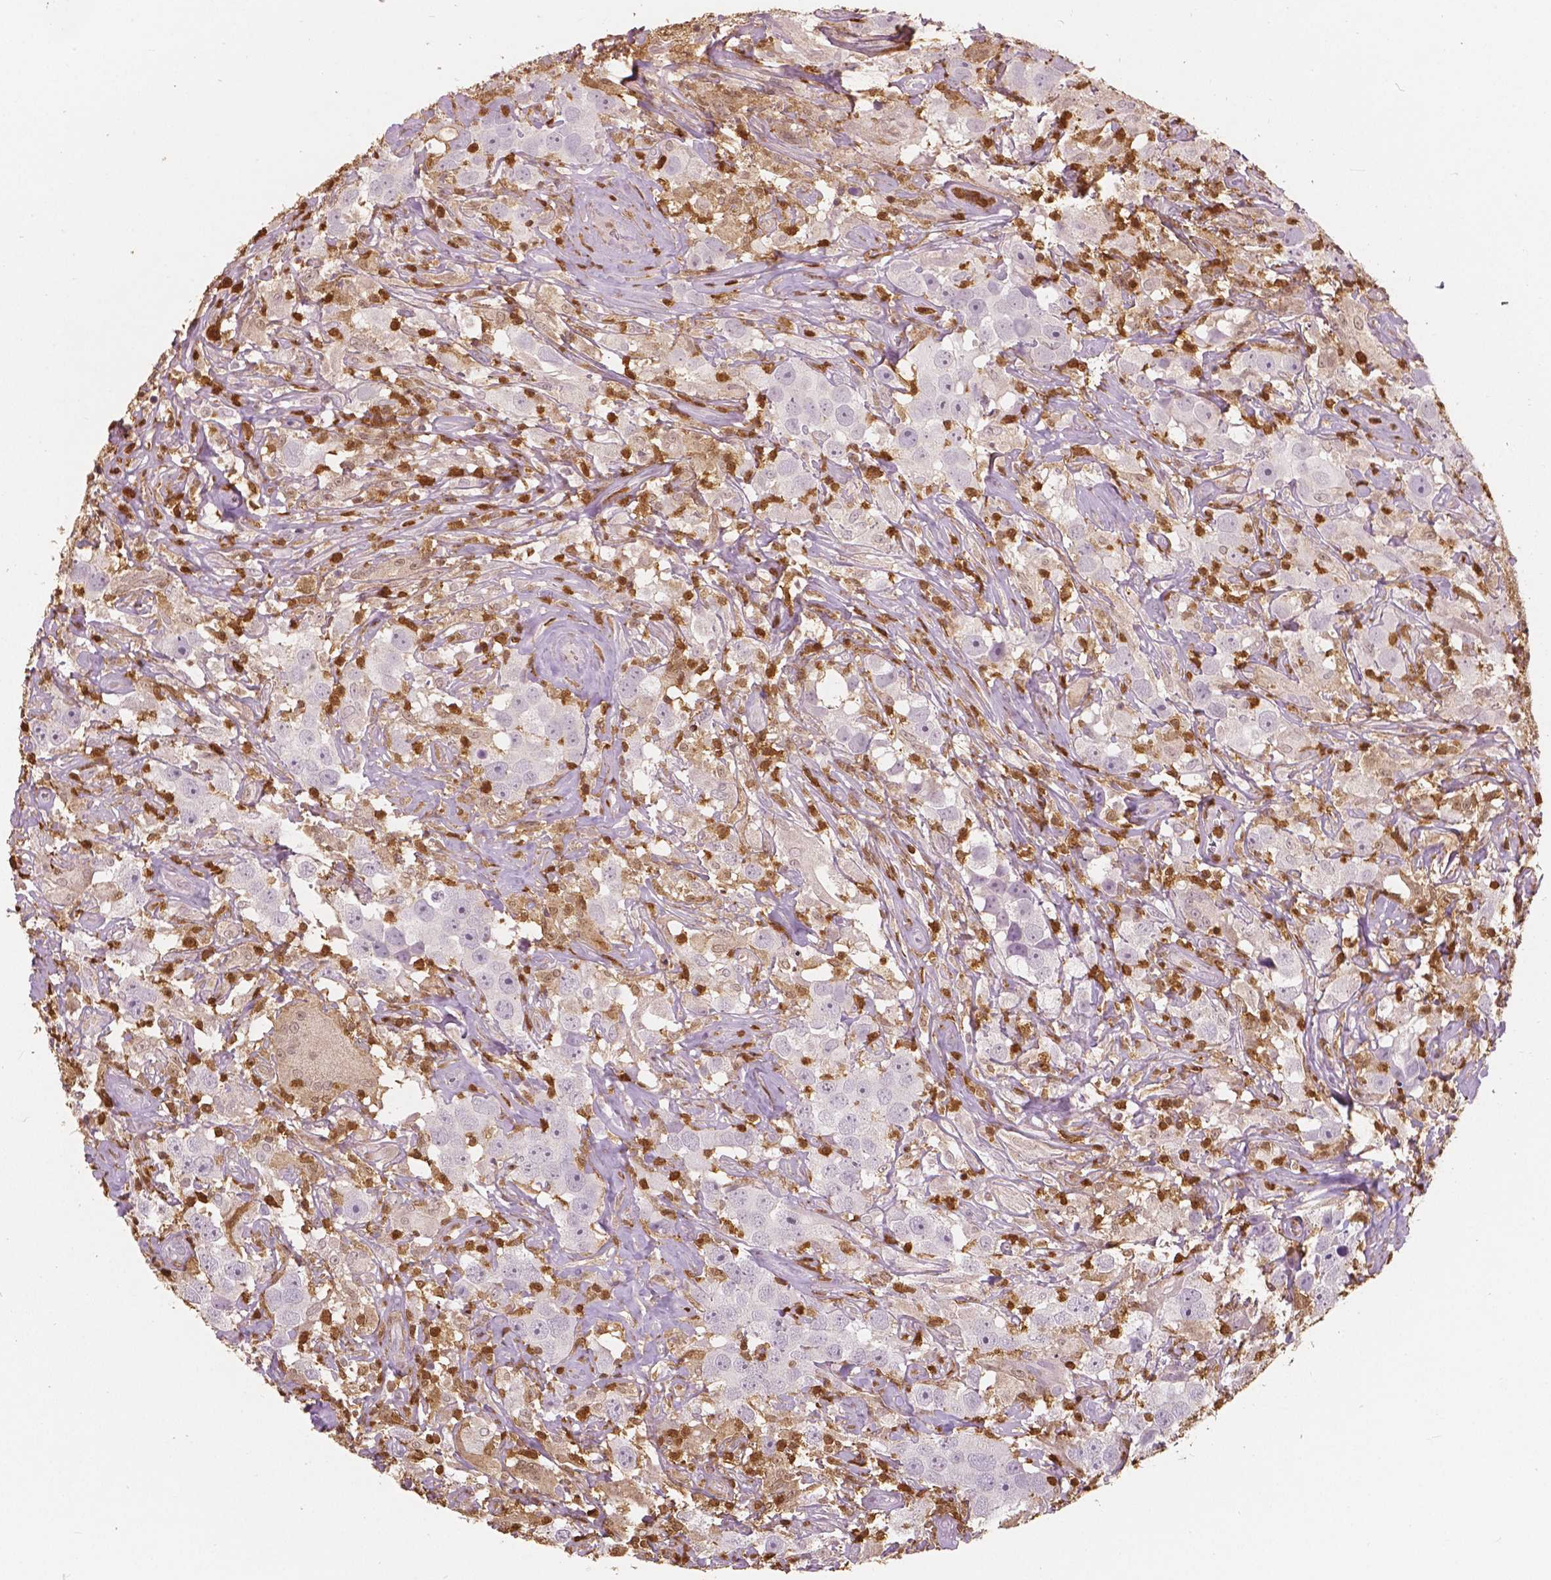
{"staining": {"intensity": "negative", "quantity": "none", "location": "none"}, "tissue": "testis cancer", "cell_type": "Tumor cells", "image_type": "cancer", "snomed": [{"axis": "morphology", "description": "Seminoma, NOS"}, {"axis": "topography", "description": "Testis"}], "caption": "DAB (3,3'-diaminobenzidine) immunohistochemical staining of human testis seminoma demonstrates no significant expression in tumor cells. (Immunohistochemistry (ihc), brightfield microscopy, high magnification).", "gene": "S100A4", "patient": {"sex": "male", "age": 49}}